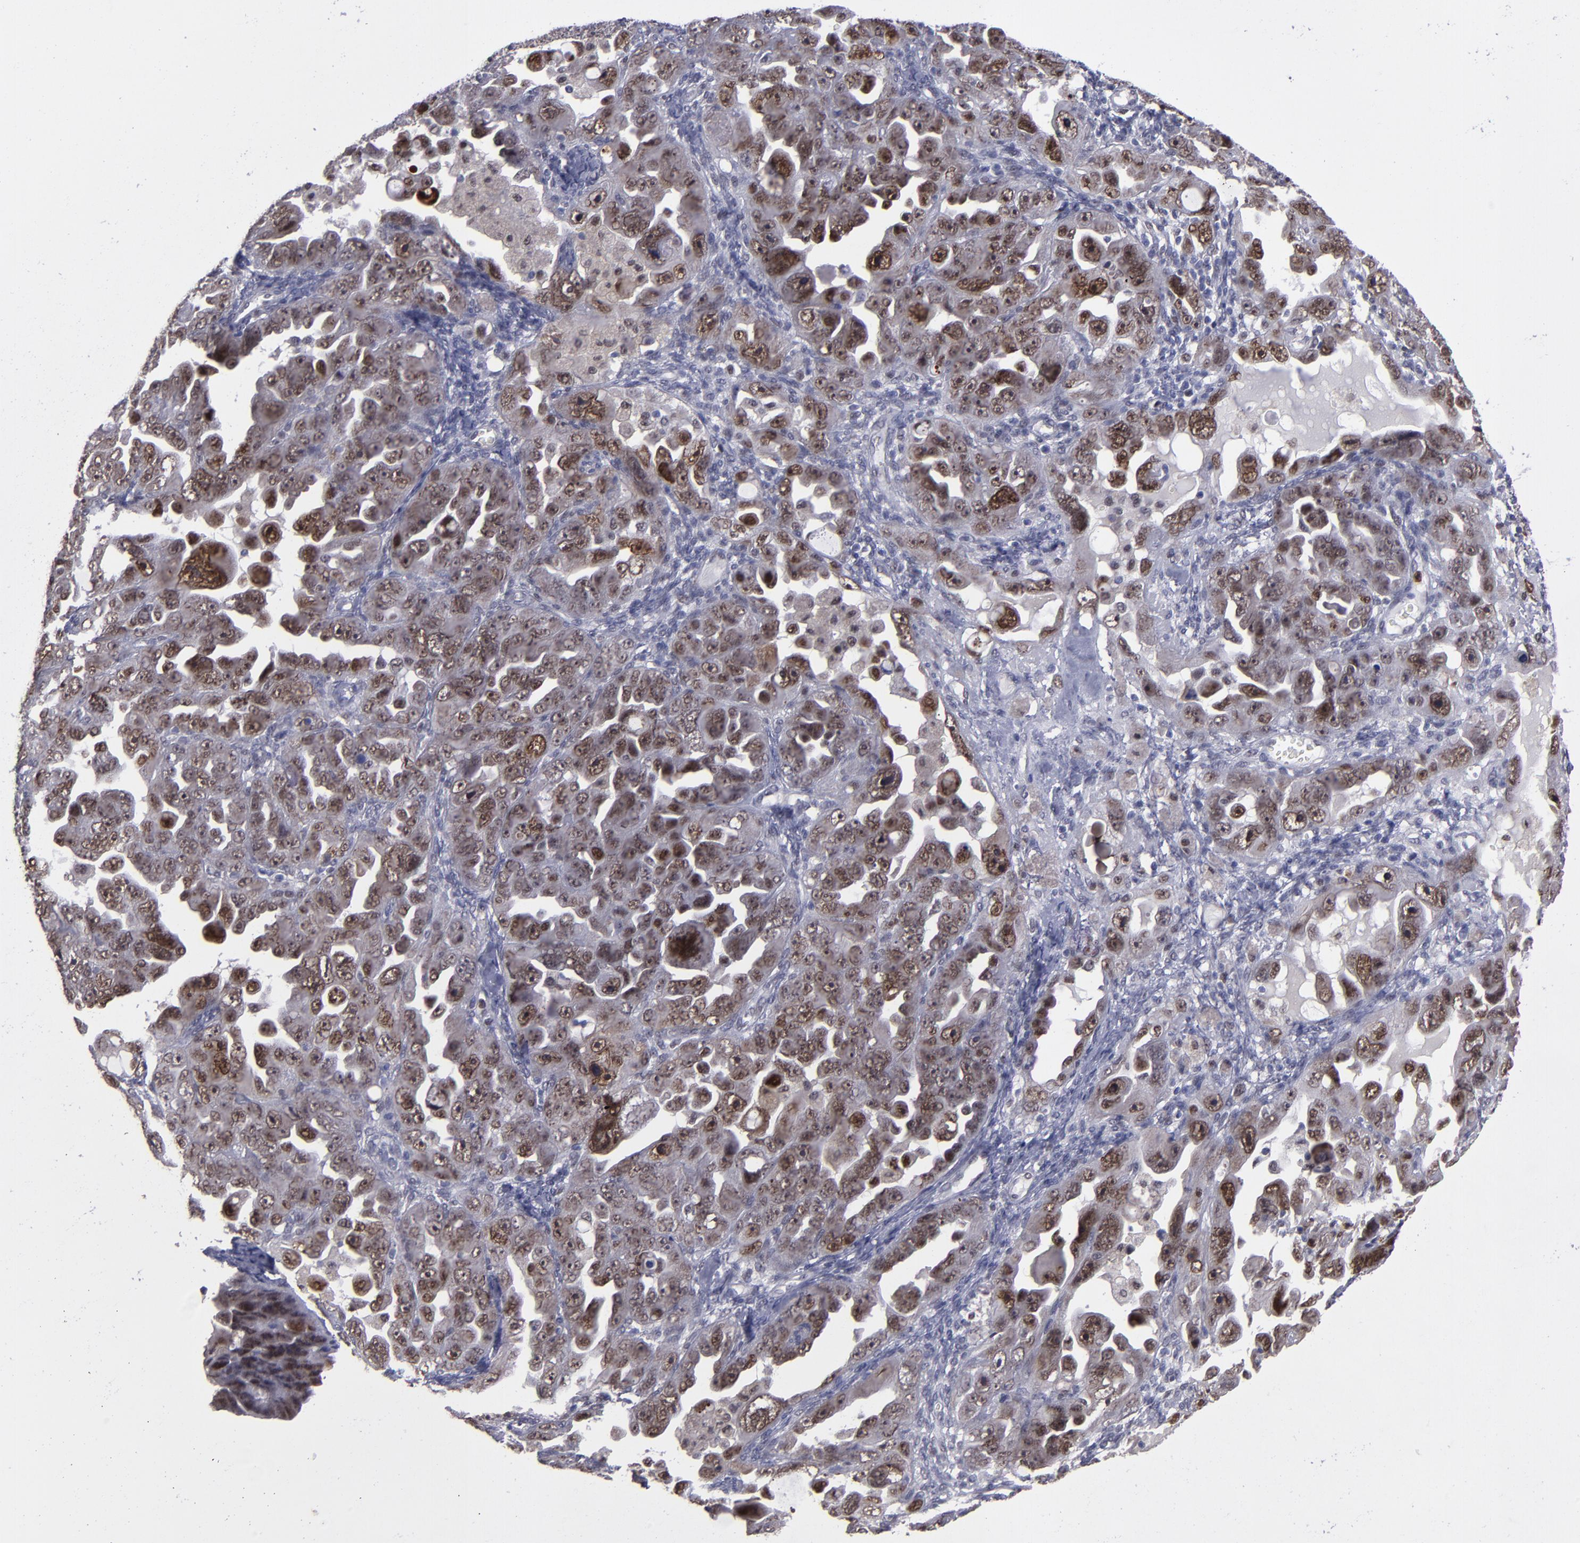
{"staining": {"intensity": "moderate", "quantity": "25%-75%", "location": "nuclear"}, "tissue": "ovarian cancer", "cell_type": "Tumor cells", "image_type": "cancer", "snomed": [{"axis": "morphology", "description": "Cystadenocarcinoma, serous, NOS"}, {"axis": "topography", "description": "Ovary"}], "caption": "The image exhibits a brown stain indicating the presence of a protein in the nuclear of tumor cells in ovarian serous cystadenocarcinoma.", "gene": "RREB1", "patient": {"sex": "female", "age": 66}}